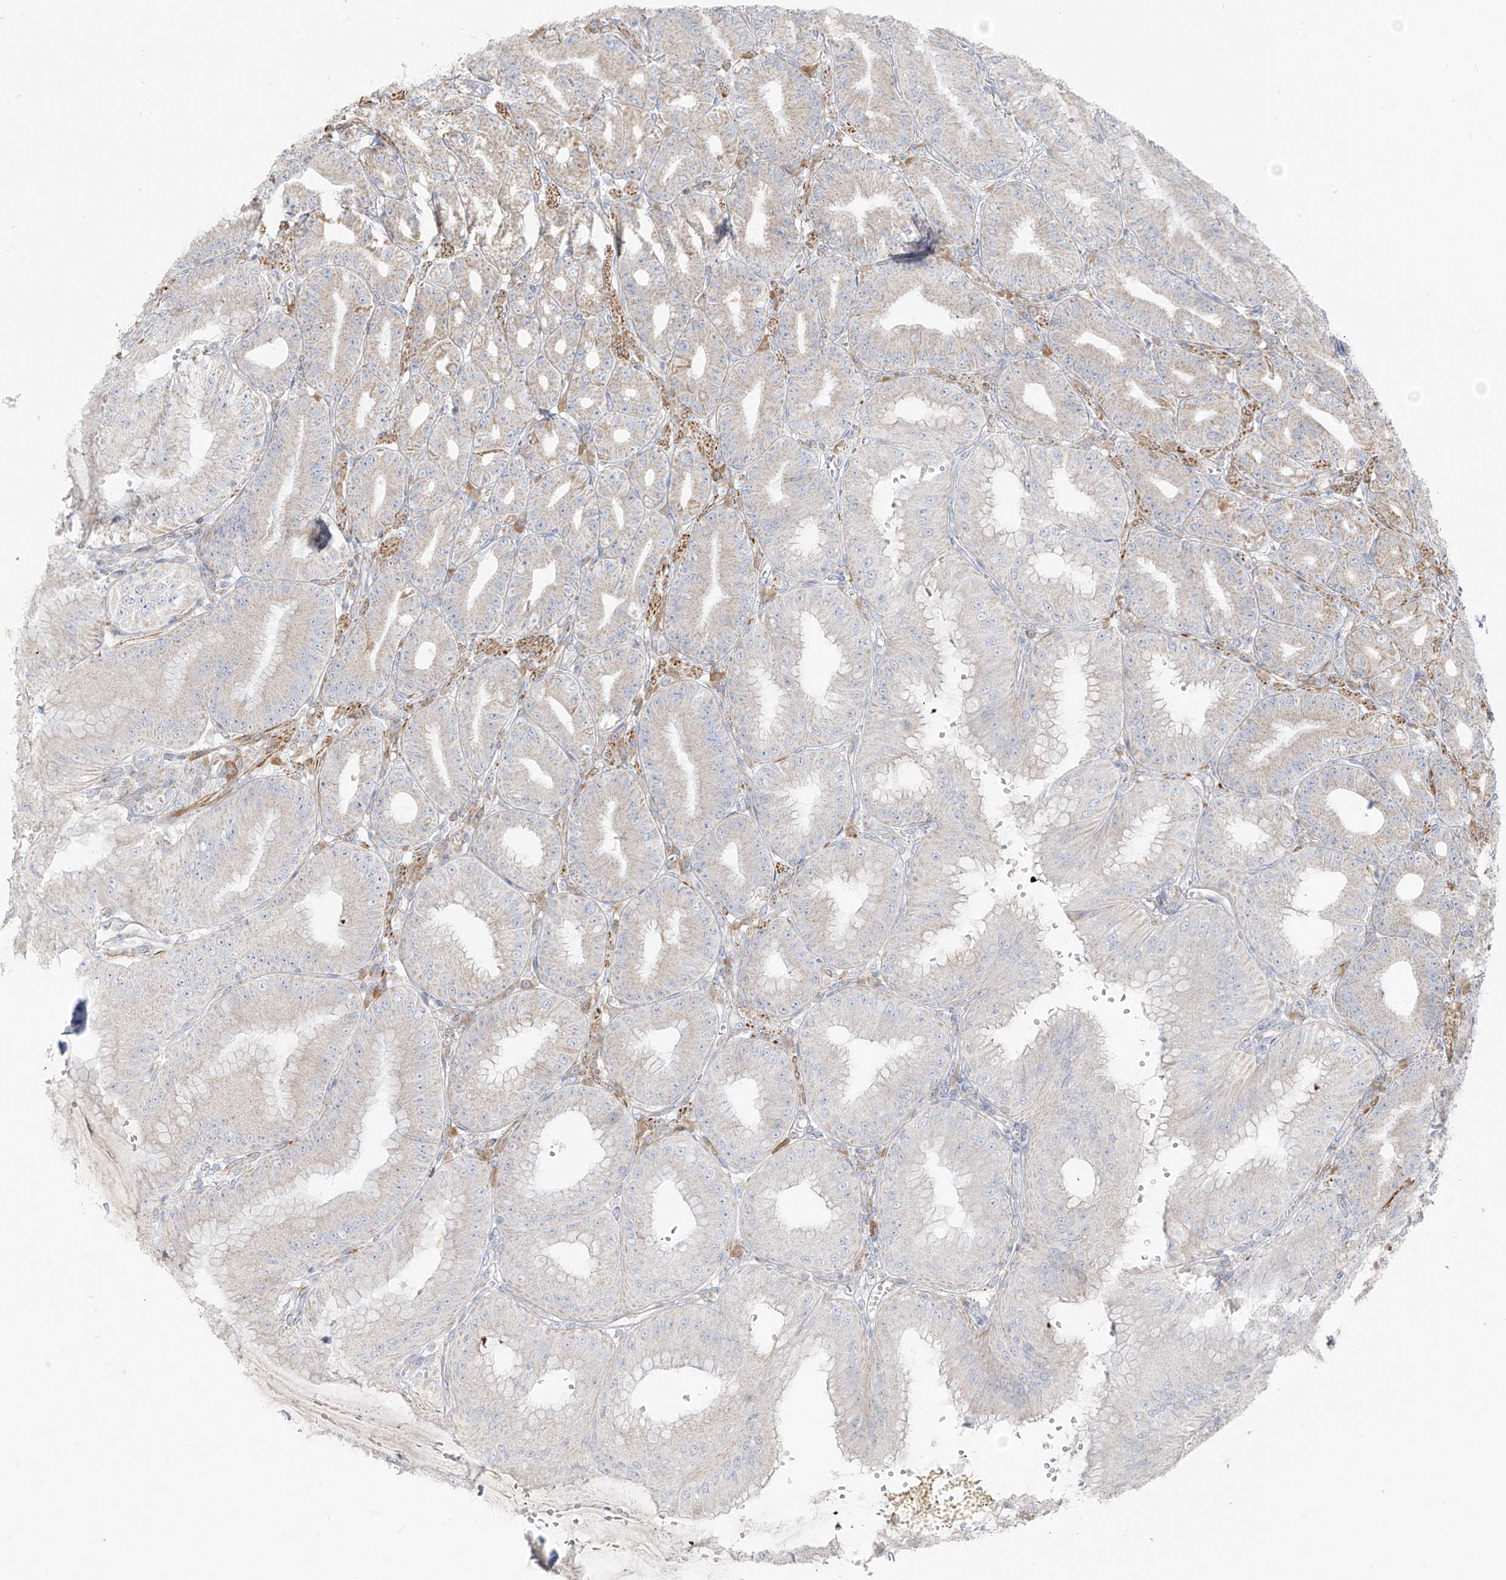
{"staining": {"intensity": "weak", "quantity": "<25%", "location": "cytoplasmic/membranous"}, "tissue": "stomach", "cell_type": "Glandular cells", "image_type": "normal", "snomed": [{"axis": "morphology", "description": "Normal tissue, NOS"}, {"axis": "topography", "description": "Stomach, lower"}], "caption": "The histopathology image demonstrates no significant positivity in glandular cells of stomach. Nuclei are stained in blue.", "gene": "UST", "patient": {"sex": "male", "age": 71}}